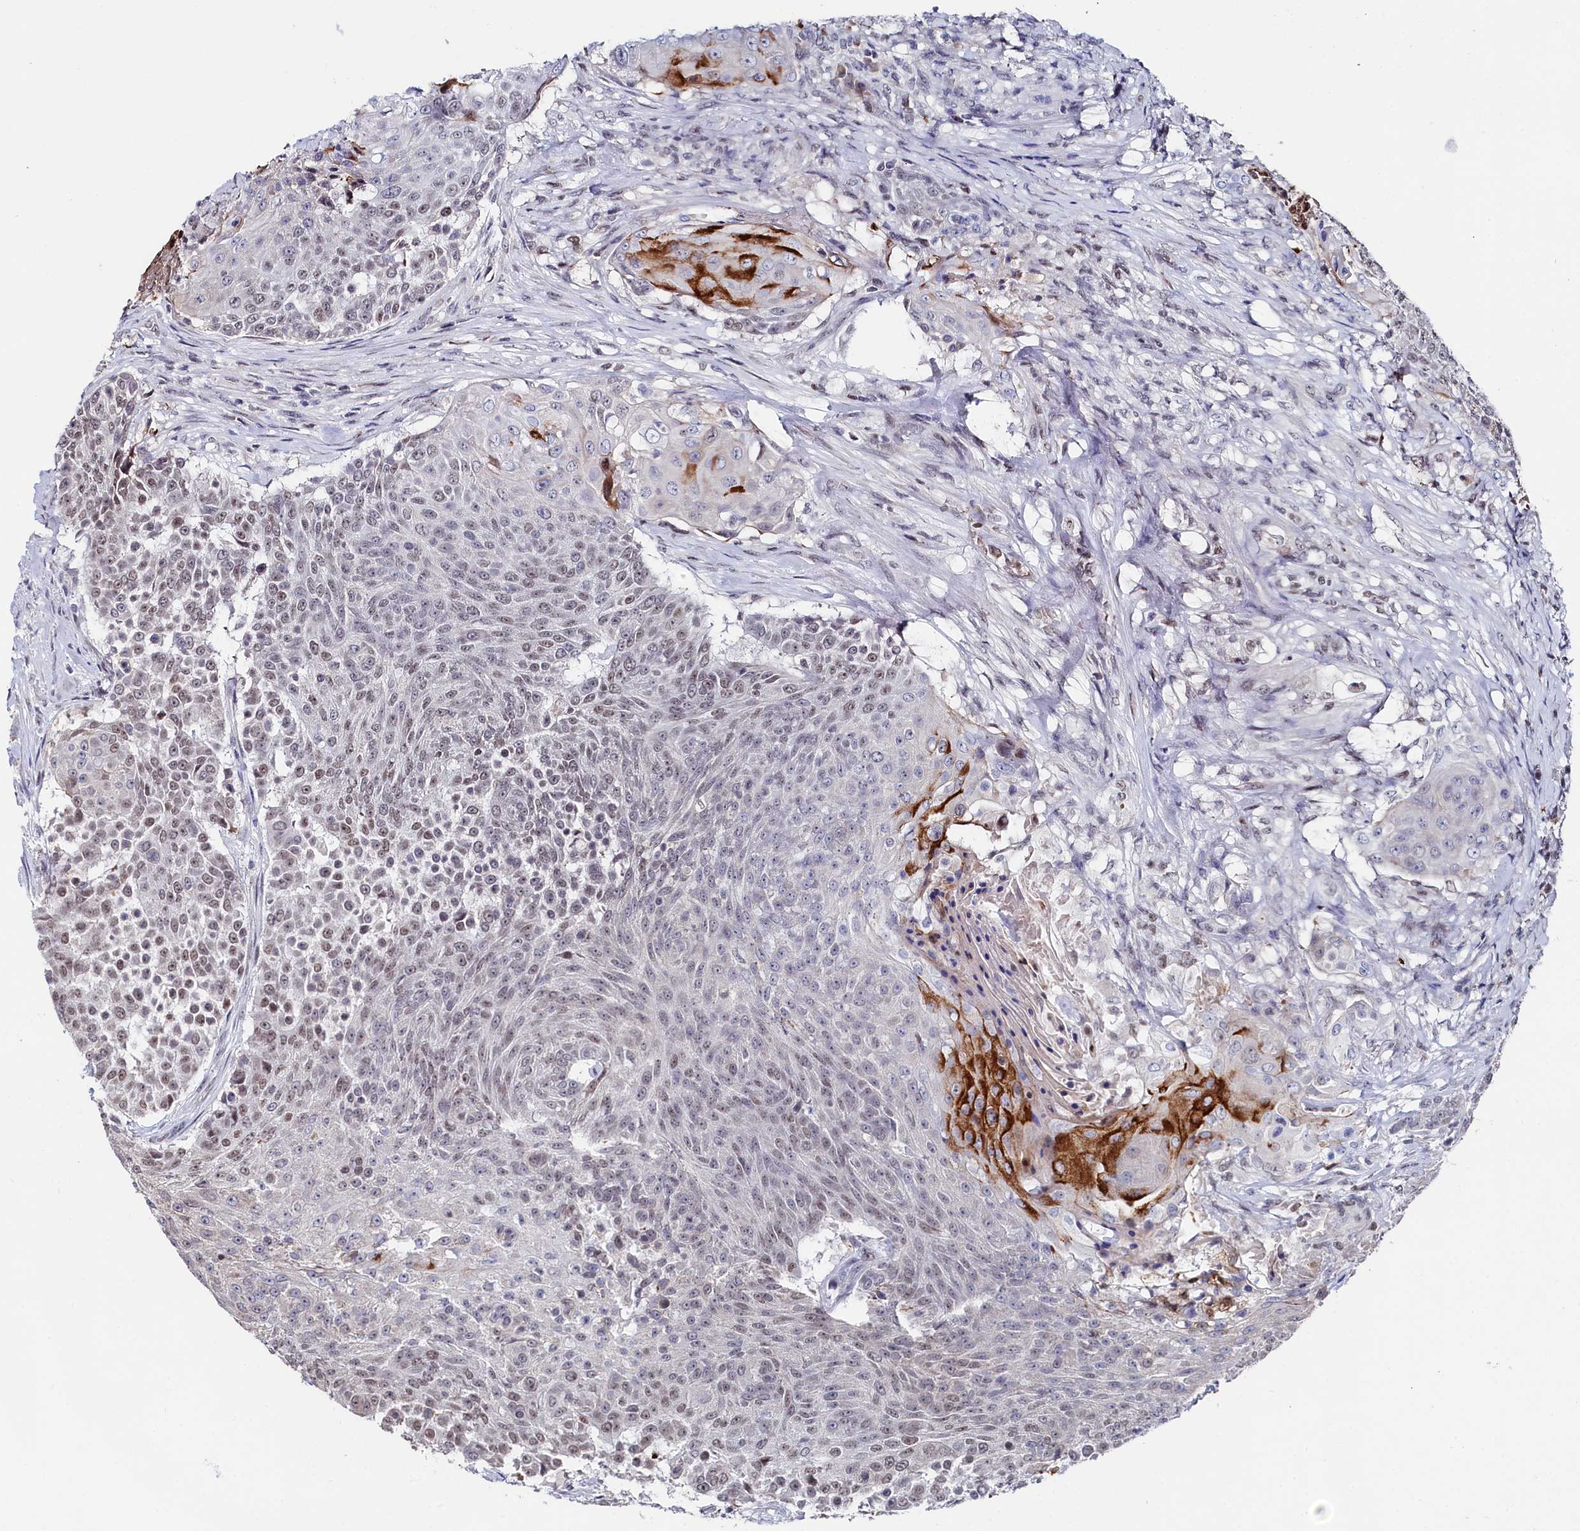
{"staining": {"intensity": "weak", "quantity": "25%-75%", "location": "nuclear"}, "tissue": "urothelial cancer", "cell_type": "Tumor cells", "image_type": "cancer", "snomed": [{"axis": "morphology", "description": "Urothelial carcinoma, High grade"}, {"axis": "topography", "description": "Urinary bladder"}], "caption": "An image showing weak nuclear staining in approximately 25%-75% of tumor cells in urothelial carcinoma (high-grade), as visualized by brown immunohistochemical staining.", "gene": "TIGD4", "patient": {"sex": "female", "age": 63}}